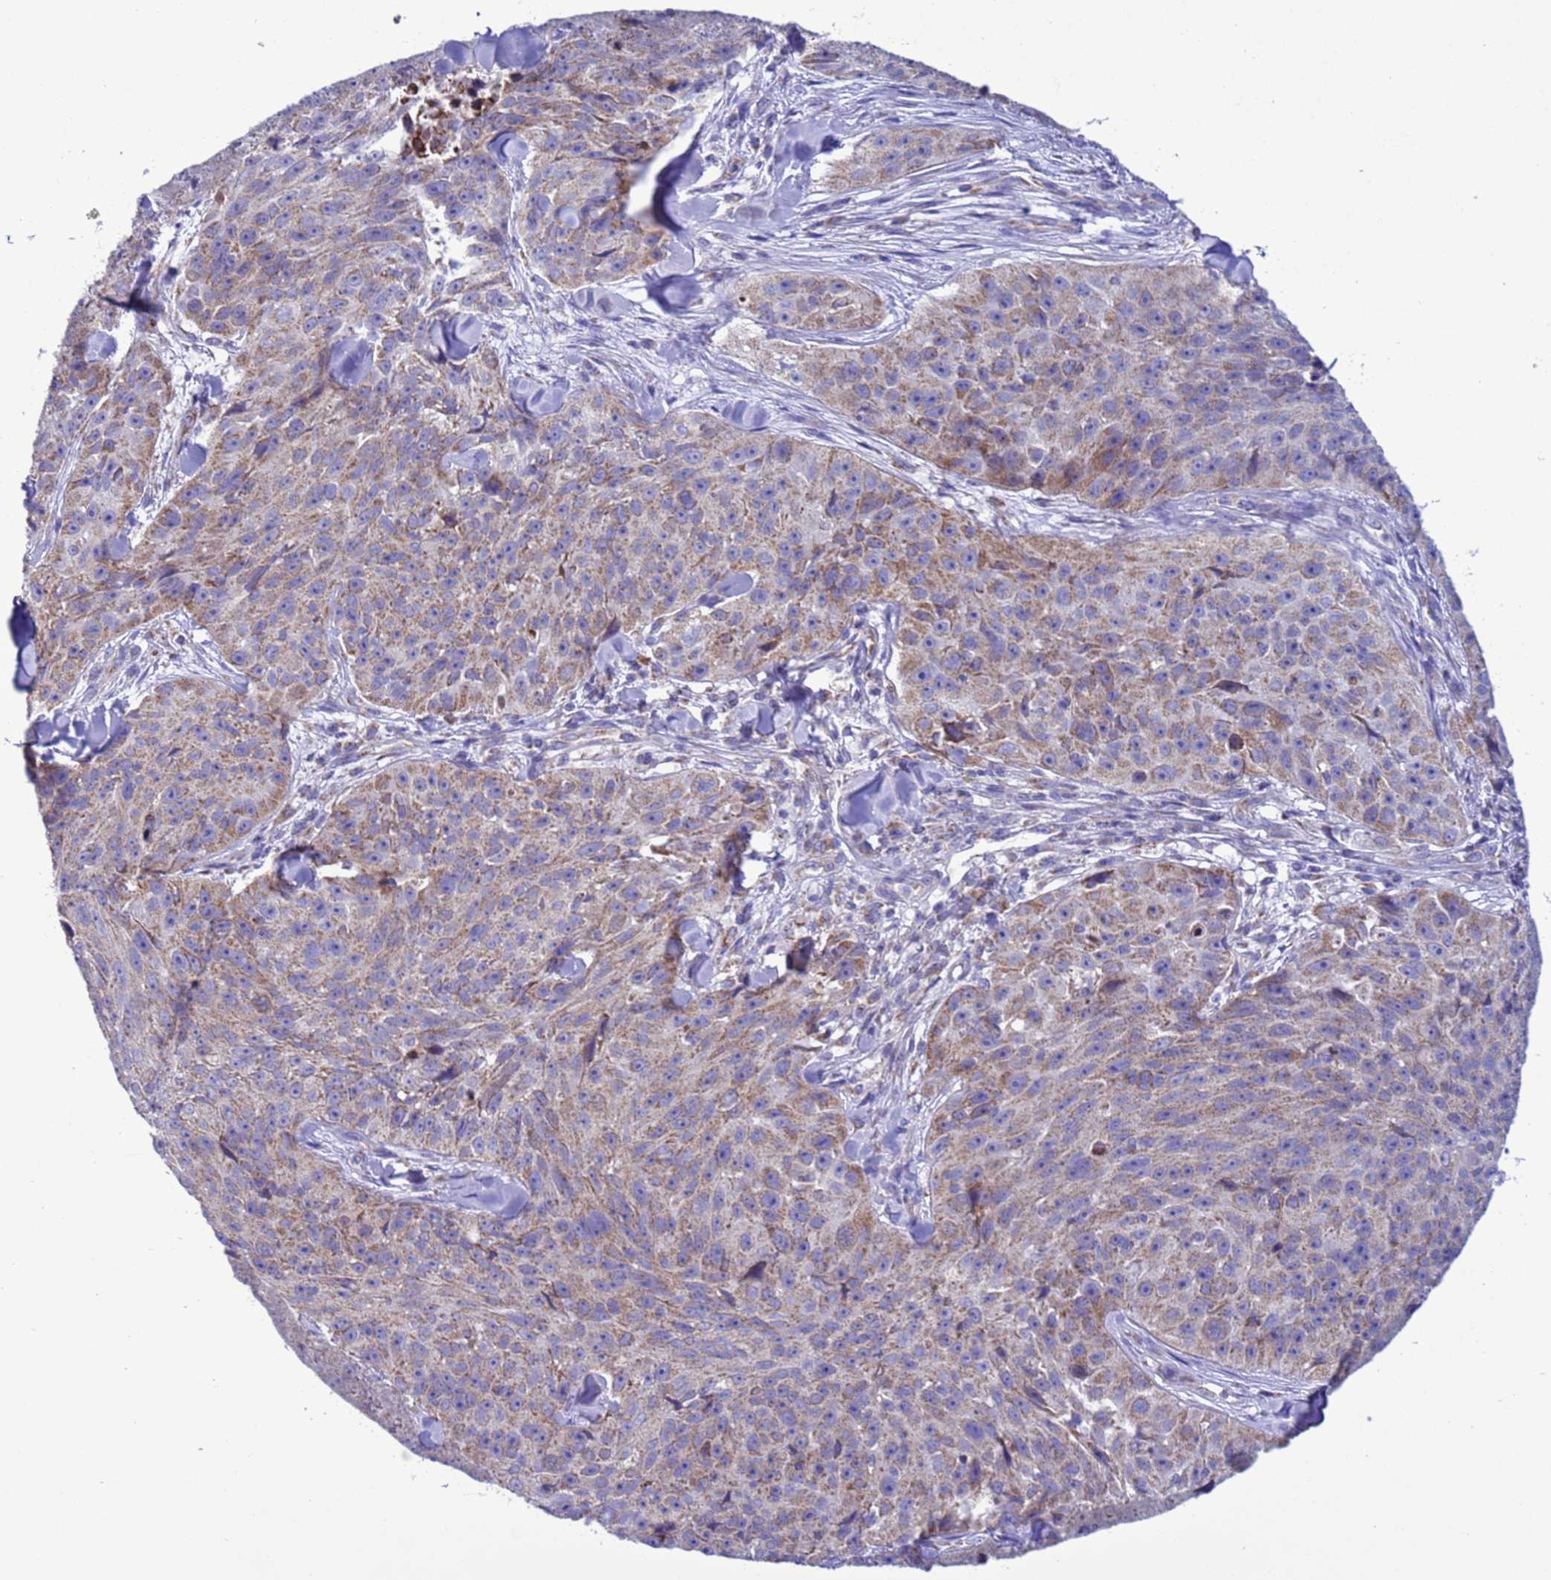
{"staining": {"intensity": "weak", "quantity": ">75%", "location": "cytoplasmic/membranous"}, "tissue": "skin cancer", "cell_type": "Tumor cells", "image_type": "cancer", "snomed": [{"axis": "morphology", "description": "Squamous cell carcinoma, NOS"}, {"axis": "topography", "description": "Skin"}], "caption": "Approximately >75% of tumor cells in human skin cancer (squamous cell carcinoma) exhibit weak cytoplasmic/membranous protein positivity as visualized by brown immunohistochemical staining.", "gene": "CCDC191", "patient": {"sex": "female", "age": 87}}